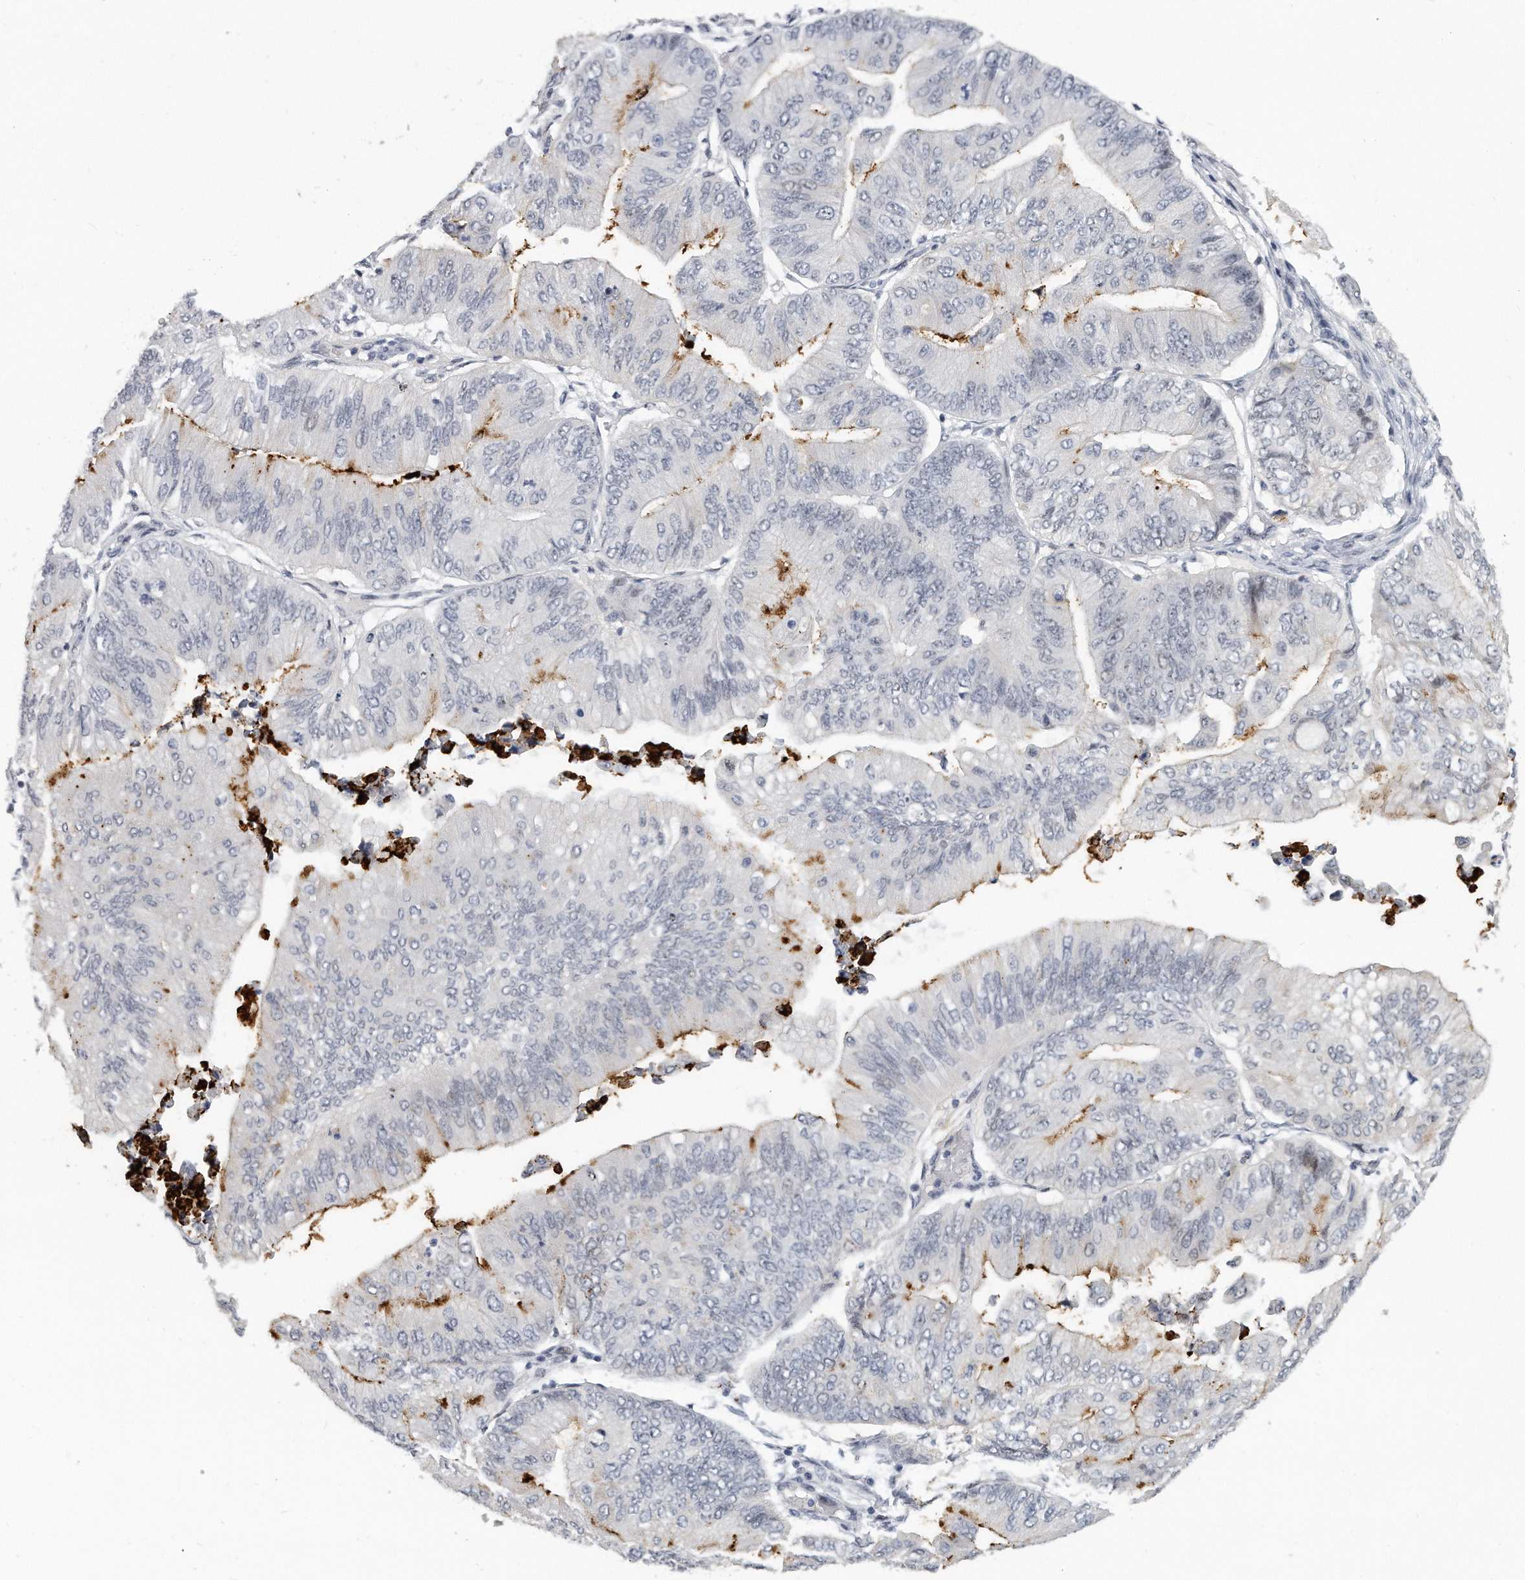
{"staining": {"intensity": "negative", "quantity": "none", "location": "none"}, "tissue": "ovarian cancer", "cell_type": "Tumor cells", "image_type": "cancer", "snomed": [{"axis": "morphology", "description": "Cystadenocarcinoma, mucinous, NOS"}, {"axis": "topography", "description": "Ovary"}], "caption": "Tumor cells are negative for brown protein staining in ovarian mucinous cystadenocarcinoma. Nuclei are stained in blue.", "gene": "TFCP2L1", "patient": {"sex": "female", "age": 61}}